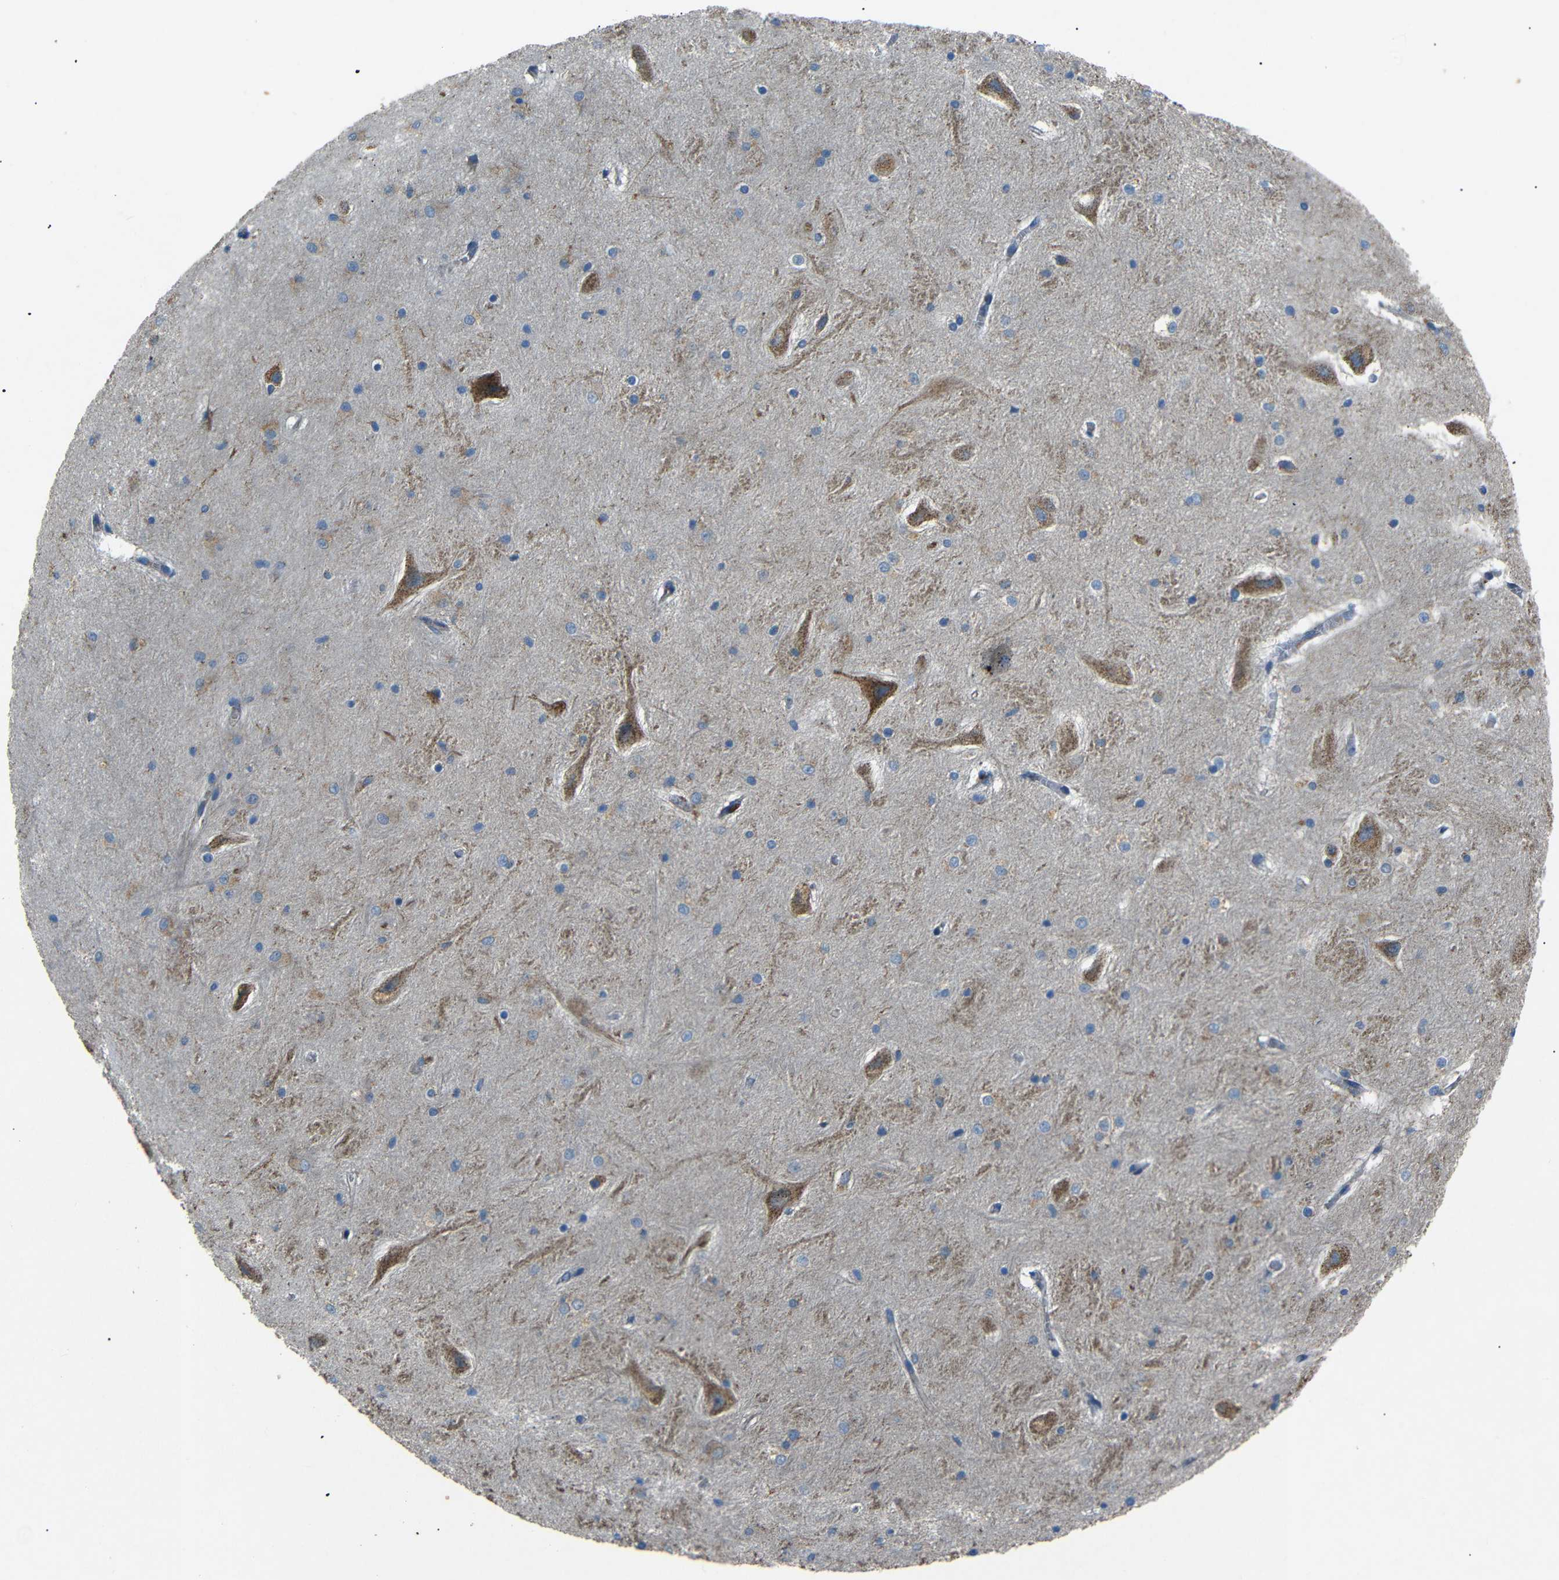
{"staining": {"intensity": "moderate", "quantity": "<25%", "location": "cytoplasmic/membranous"}, "tissue": "hippocampus", "cell_type": "Glial cells", "image_type": "normal", "snomed": [{"axis": "morphology", "description": "Normal tissue, NOS"}, {"axis": "topography", "description": "Hippocampus"}], "caption": "There is low levels of moderate cytoplasmic/membranous expression in glial cells of normal hippocampus, as demonstrated by immunohistochemical staining (brown color).", "gene": "NETO2", "patient": {"sex": "male", "age": 45}}